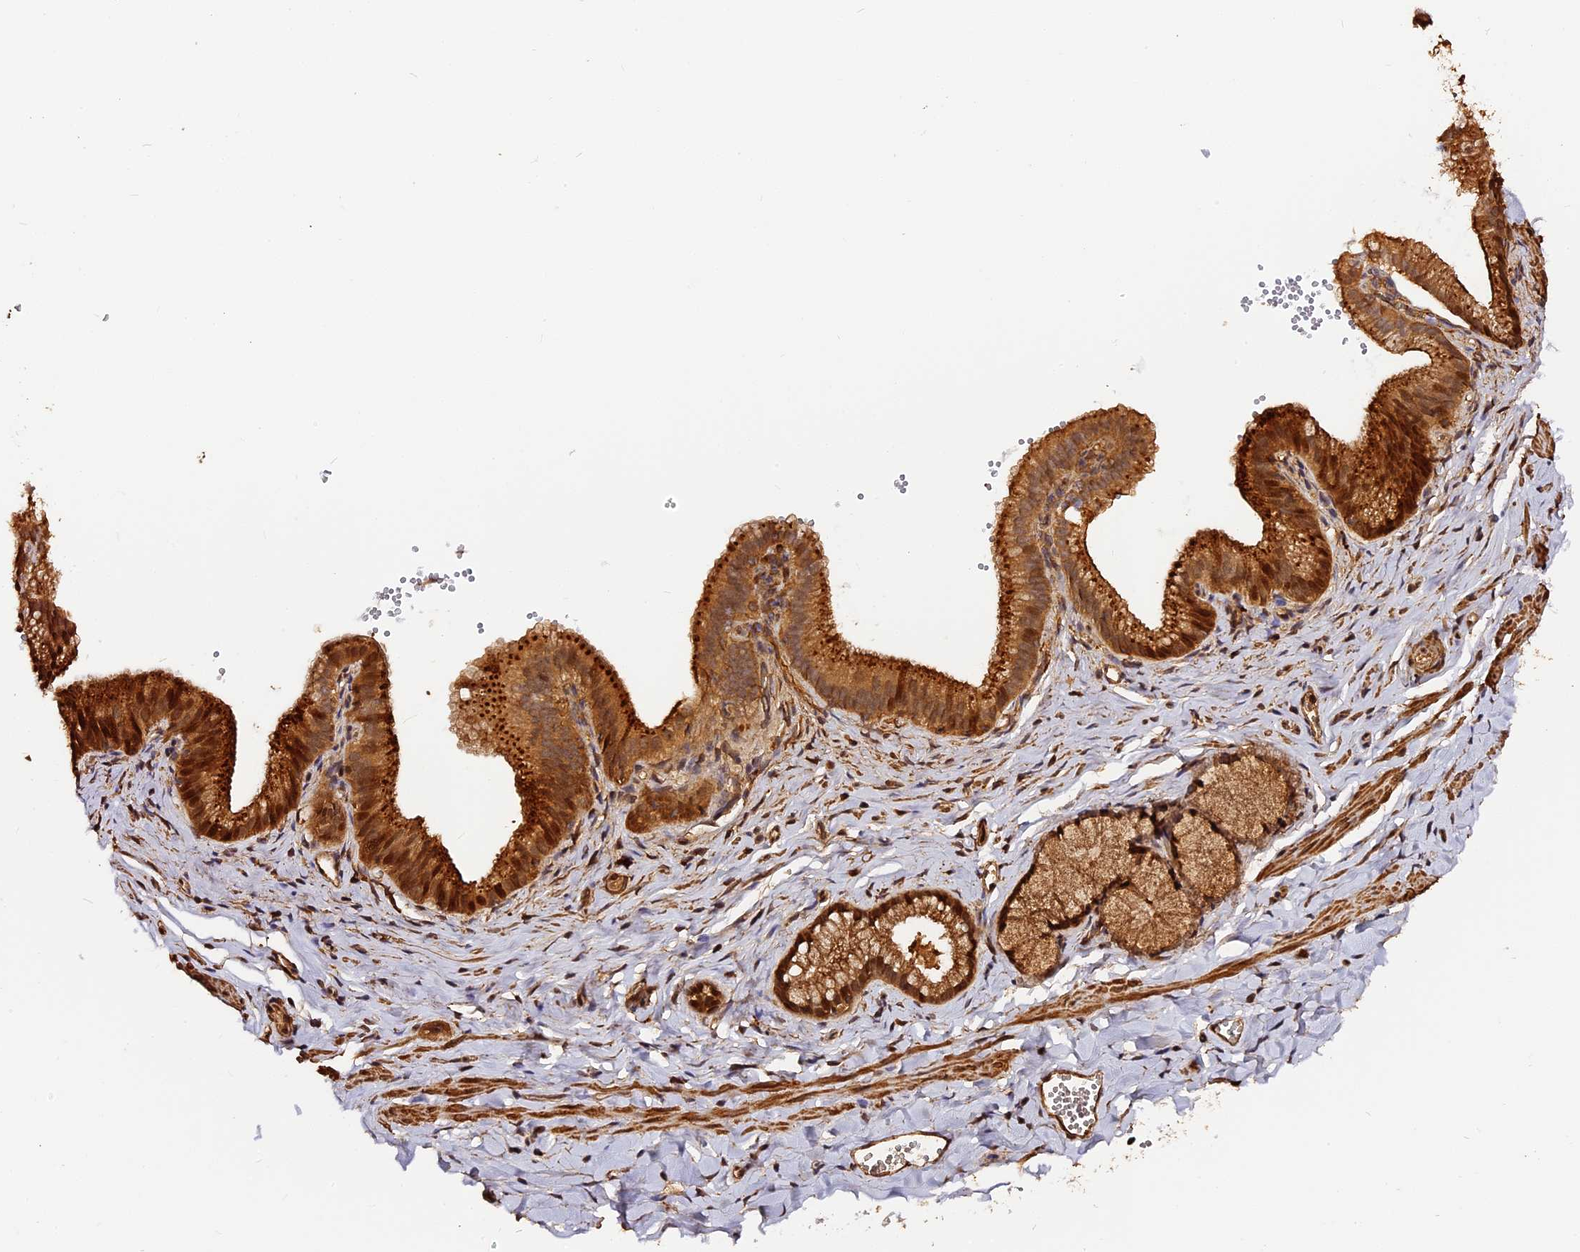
{"staining": {"intensity": "moderate", "quantity": ">75%", "location": "cytoplasmic/membranous"}, "tissue": "adipose tissue", "cell_type": "Adipocytes", "image_type": "normal", "snomed": [{"axis": "morphology", "description": "Normal tissue, NOS"}, {"axis": "topography", "description": "Gallbladder"}, {"axis": "topography", "description": "Peripheral nerve tissue"}], "caption": "Moderate cytoplasmic/membranous expression is present in approximately >75% of adipocytes in benign adipose tissue. (brown staining indicates protein expression, while blue staining denotes nuclei).", "gene": "MMP15", "patient": {"sex": "male", "age": 38}}